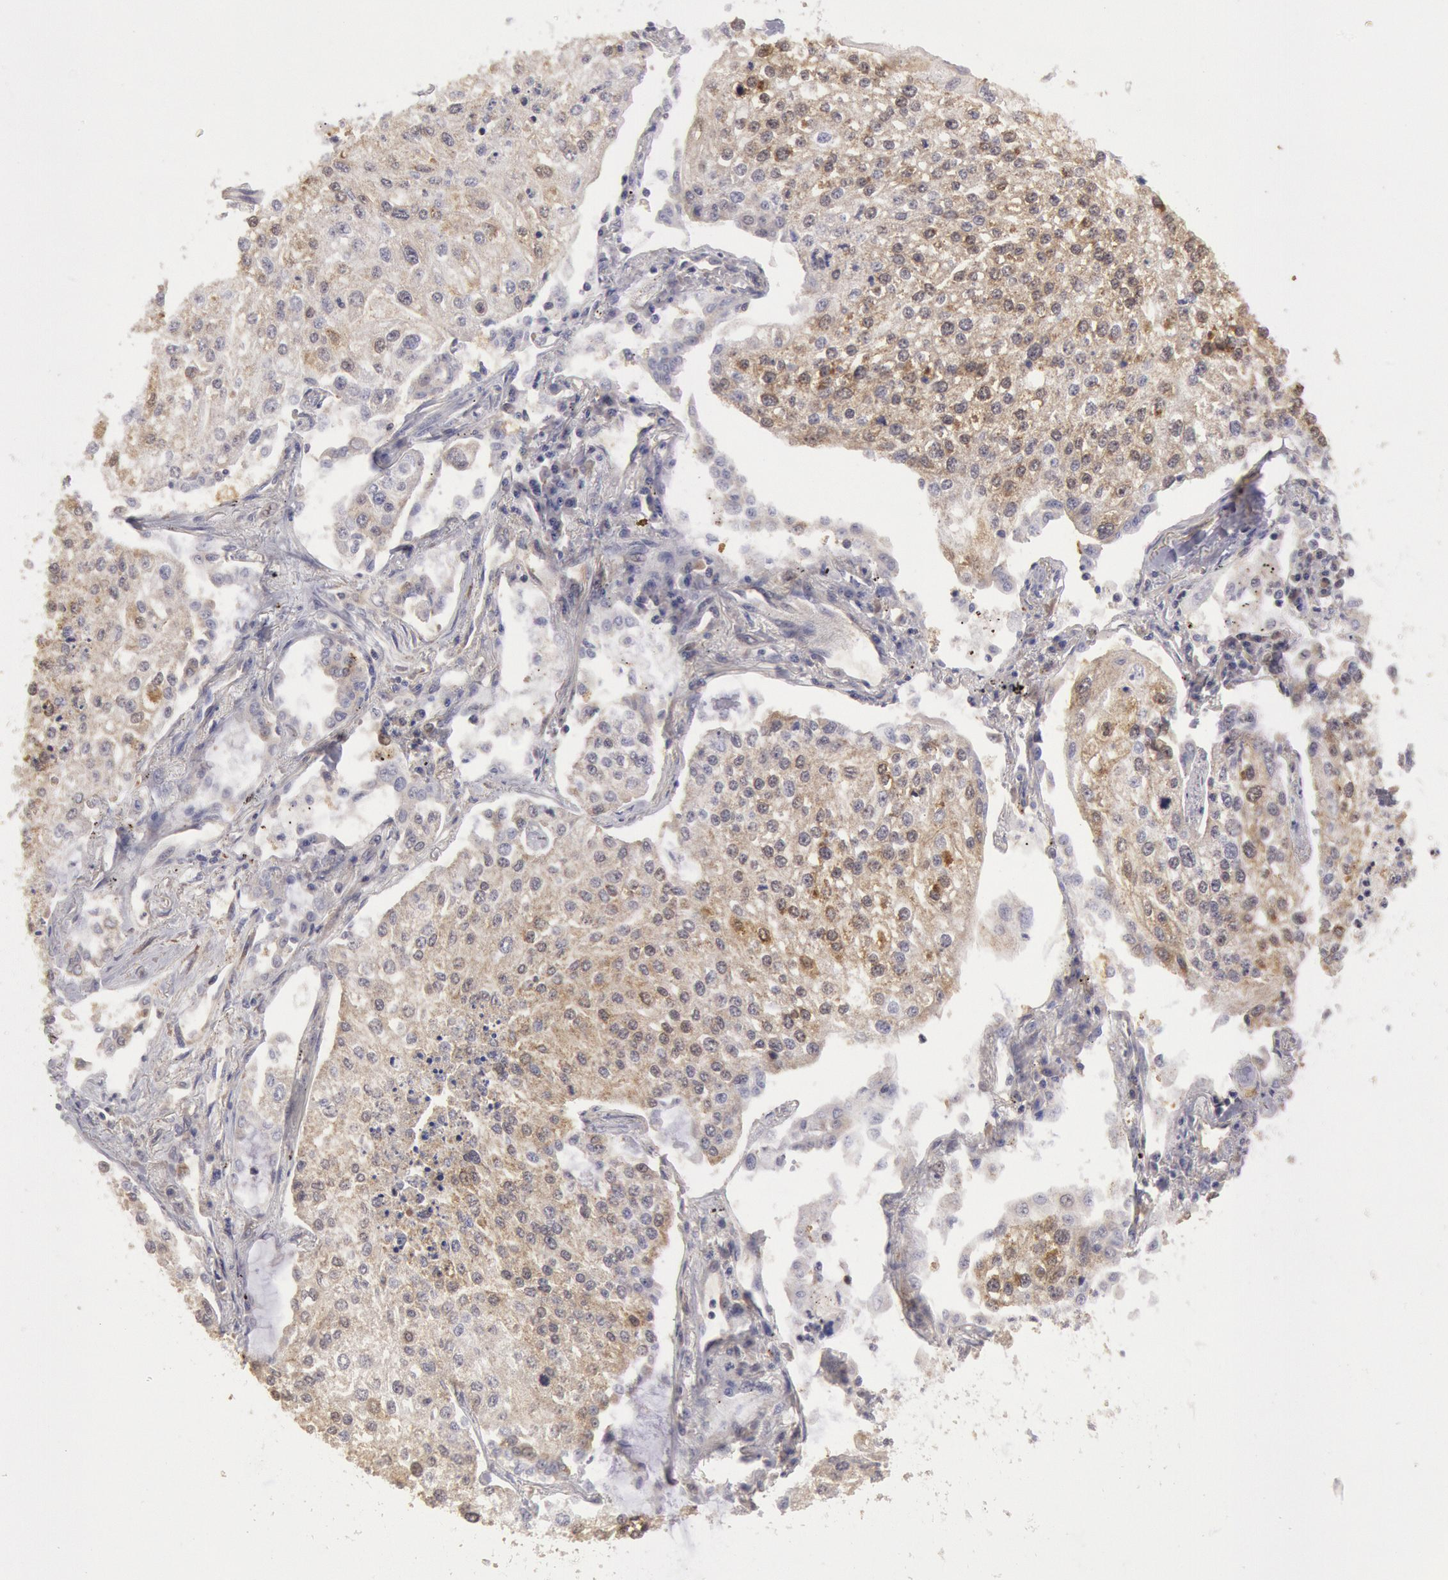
{"staining": {"intensity": "weak", "quantity": "<25%", "location": "cytoplasmic/membranous"}, "tissue": "lung cancer", "cell_type": "Tumor cells", "image_type": "cancer", "snomed": [{"axis": "morphology", "description": "Squamous cell carcinoma, NOS"}, {"axis": "topography", "description": "Lung"}], "caption": "Tumor cells show no significant protein expression in squamous cell carcinoma (lung).", "gene": "MPST", "patient": {"sex": "male", "age": 75}}